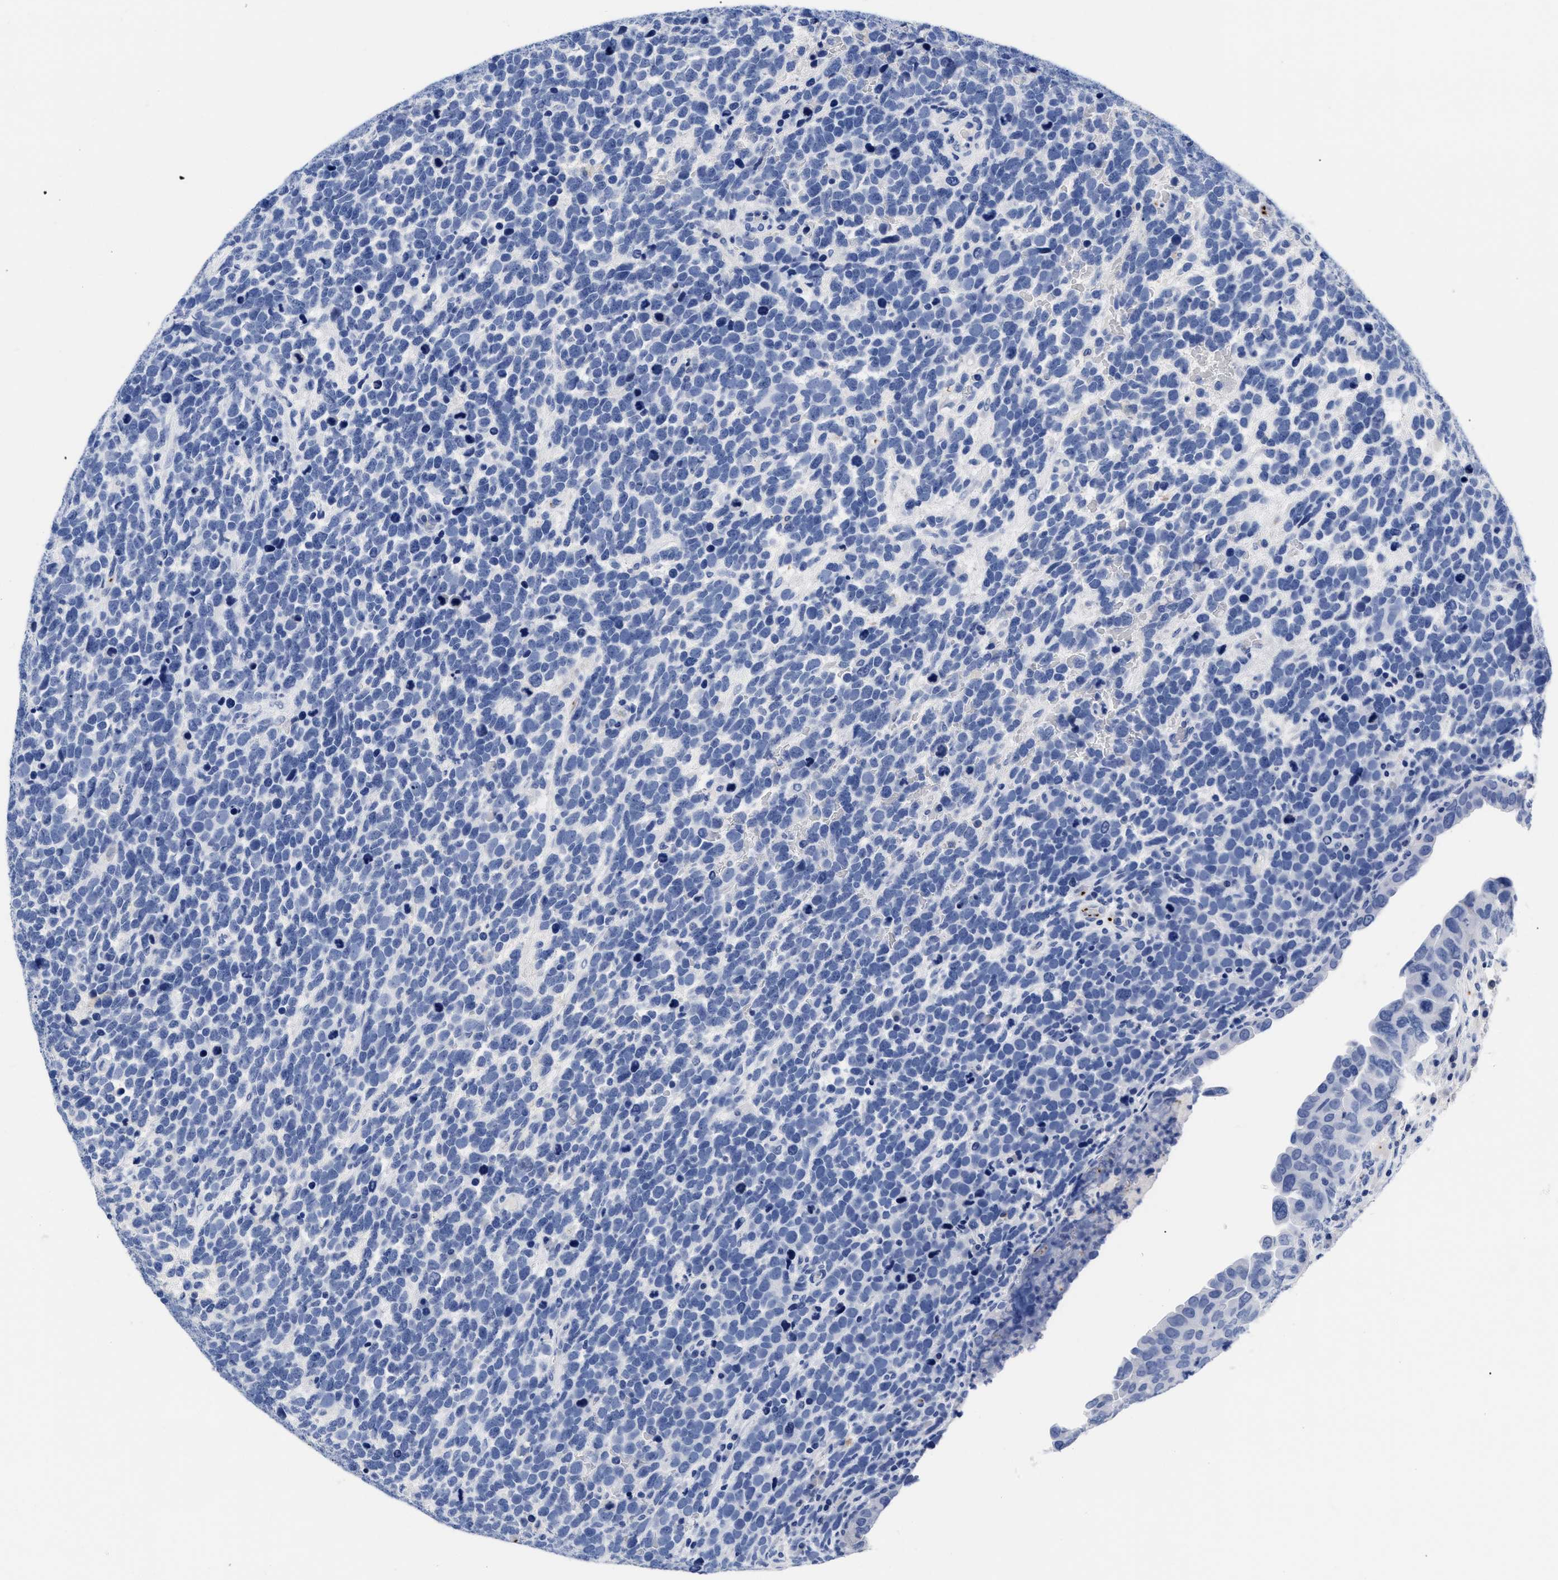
{"staining": {"intensity": "negative", "quantity": "none", "location": "none"}, "tissue": "urothelial cancer", "cell_type": "Tumor cells", "image_type": "cancer", "snomed": [{"axis": "morphology", "description": "Urothelial carcinoma, High grade"}, {"axis": "topography", "description": "Urinary bladder"}], "caption": "This image is of urothelial cancer stained with IHC to label a protein in brown with the nuclei are counter-stained blue. There is no staining in tumor cells.", "gene": "TREML1", "patient": {"sex": "female", "age": 82}}